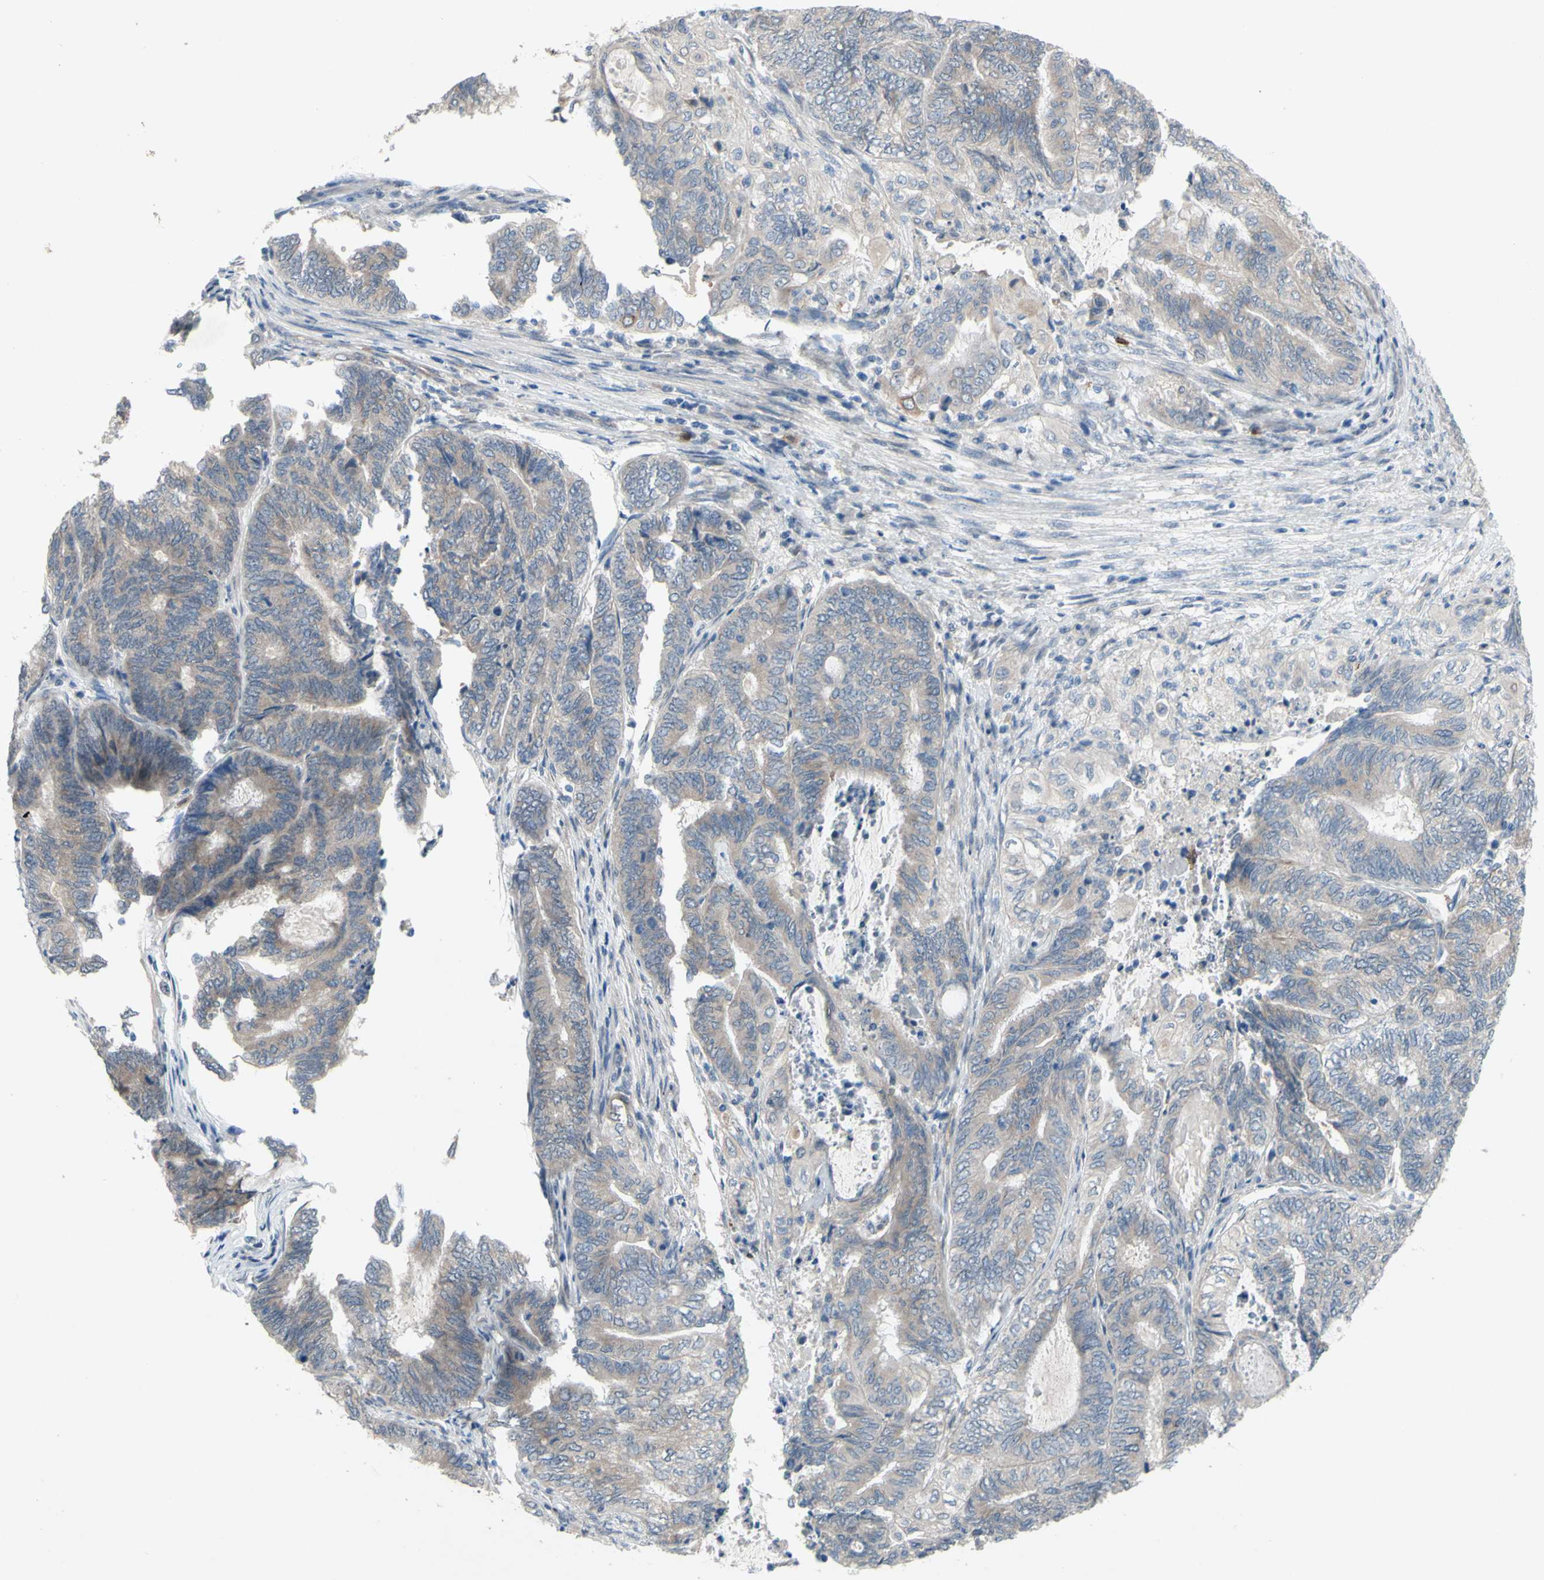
{"staining": {"intensity": "weak", "quantity": ">75%", "location": "cytoplasmic/membranous"}, "tissue": "endometrial cancer", "cell_type": "Tumor cells", "image_type": "cancer", "snomed": [{"axis": "morphology", "description": "Adenocarcinoma, NOS"}, {"axis": "topography", "description": "Uterus"}, {"axis": "topography", "description": "Endometrium"}], "caption": "This is an image of immunohistochemistry staining of endometrial adenocarcinoma, which shows weak staining in the cytoplasmic/membranous of tumor cells.", "gene": "GRAMD2B", "patient": {"sex": "female", "age": 70}}